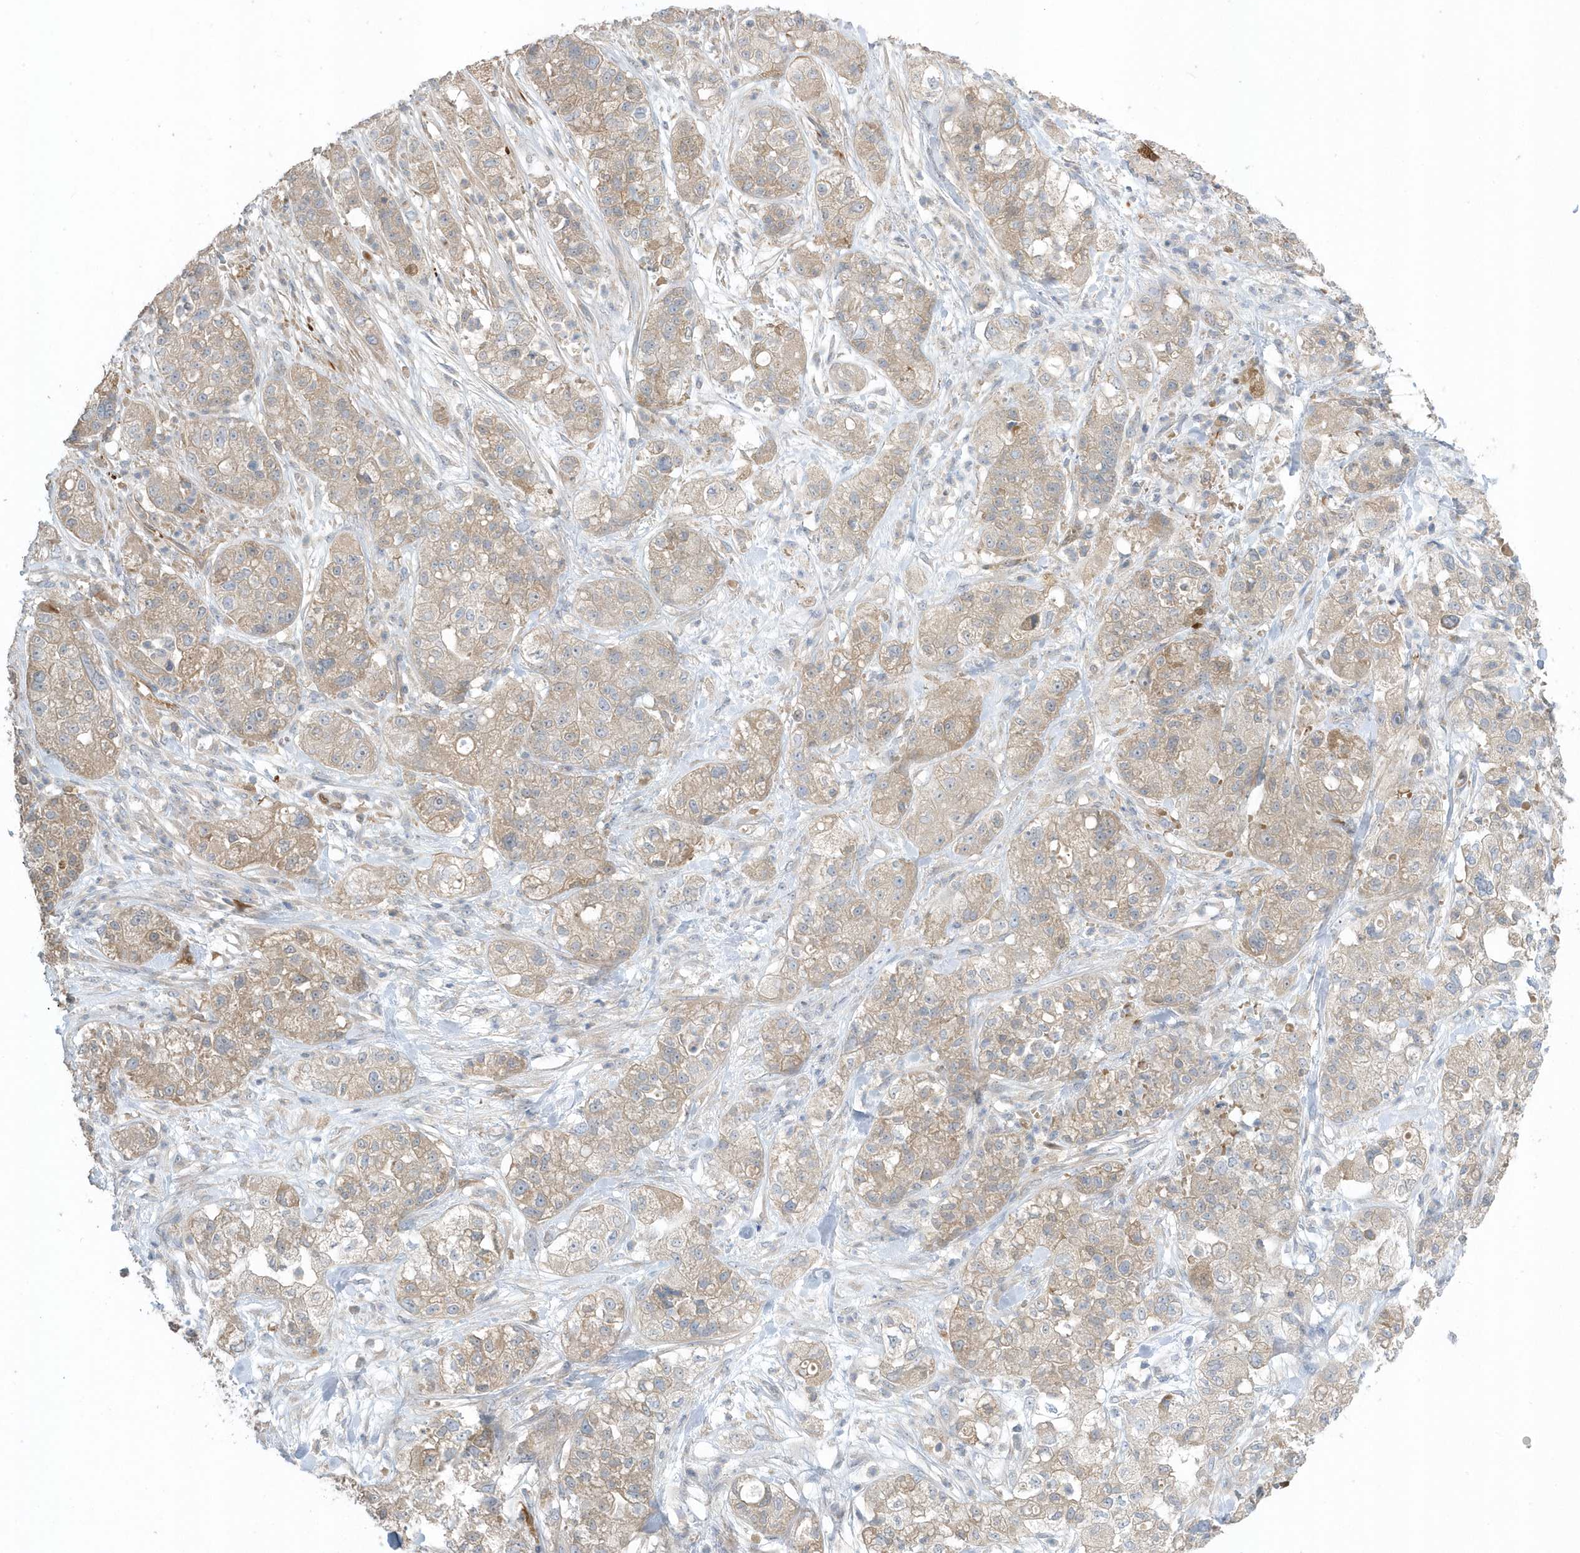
{"staining": {"intensity": "weak", "quantity": "25%-75%", "location": "cytoplasmic/membranous"}, "tissue": "pancreatic cancer", "cell_type": "Tumor cells", "image_type": "cancer", "snomed": [{"axis": "morphology", "description": "Adenocarcinoma, NOS"}, {"axis": "topography", "description": "Pancreas"}], "caption": "Pancreatic cancer (adenocarcinoma) stained with DAB immunohistochemistry exhibits low levels of weak cytoplasmic/membranous expression in about 25%-75% of tumor cells. (Brightfield microscopy of DAB IHC at high magnification).", "gene": "USP53", "patient": {"sex": "female", "age": 78}}